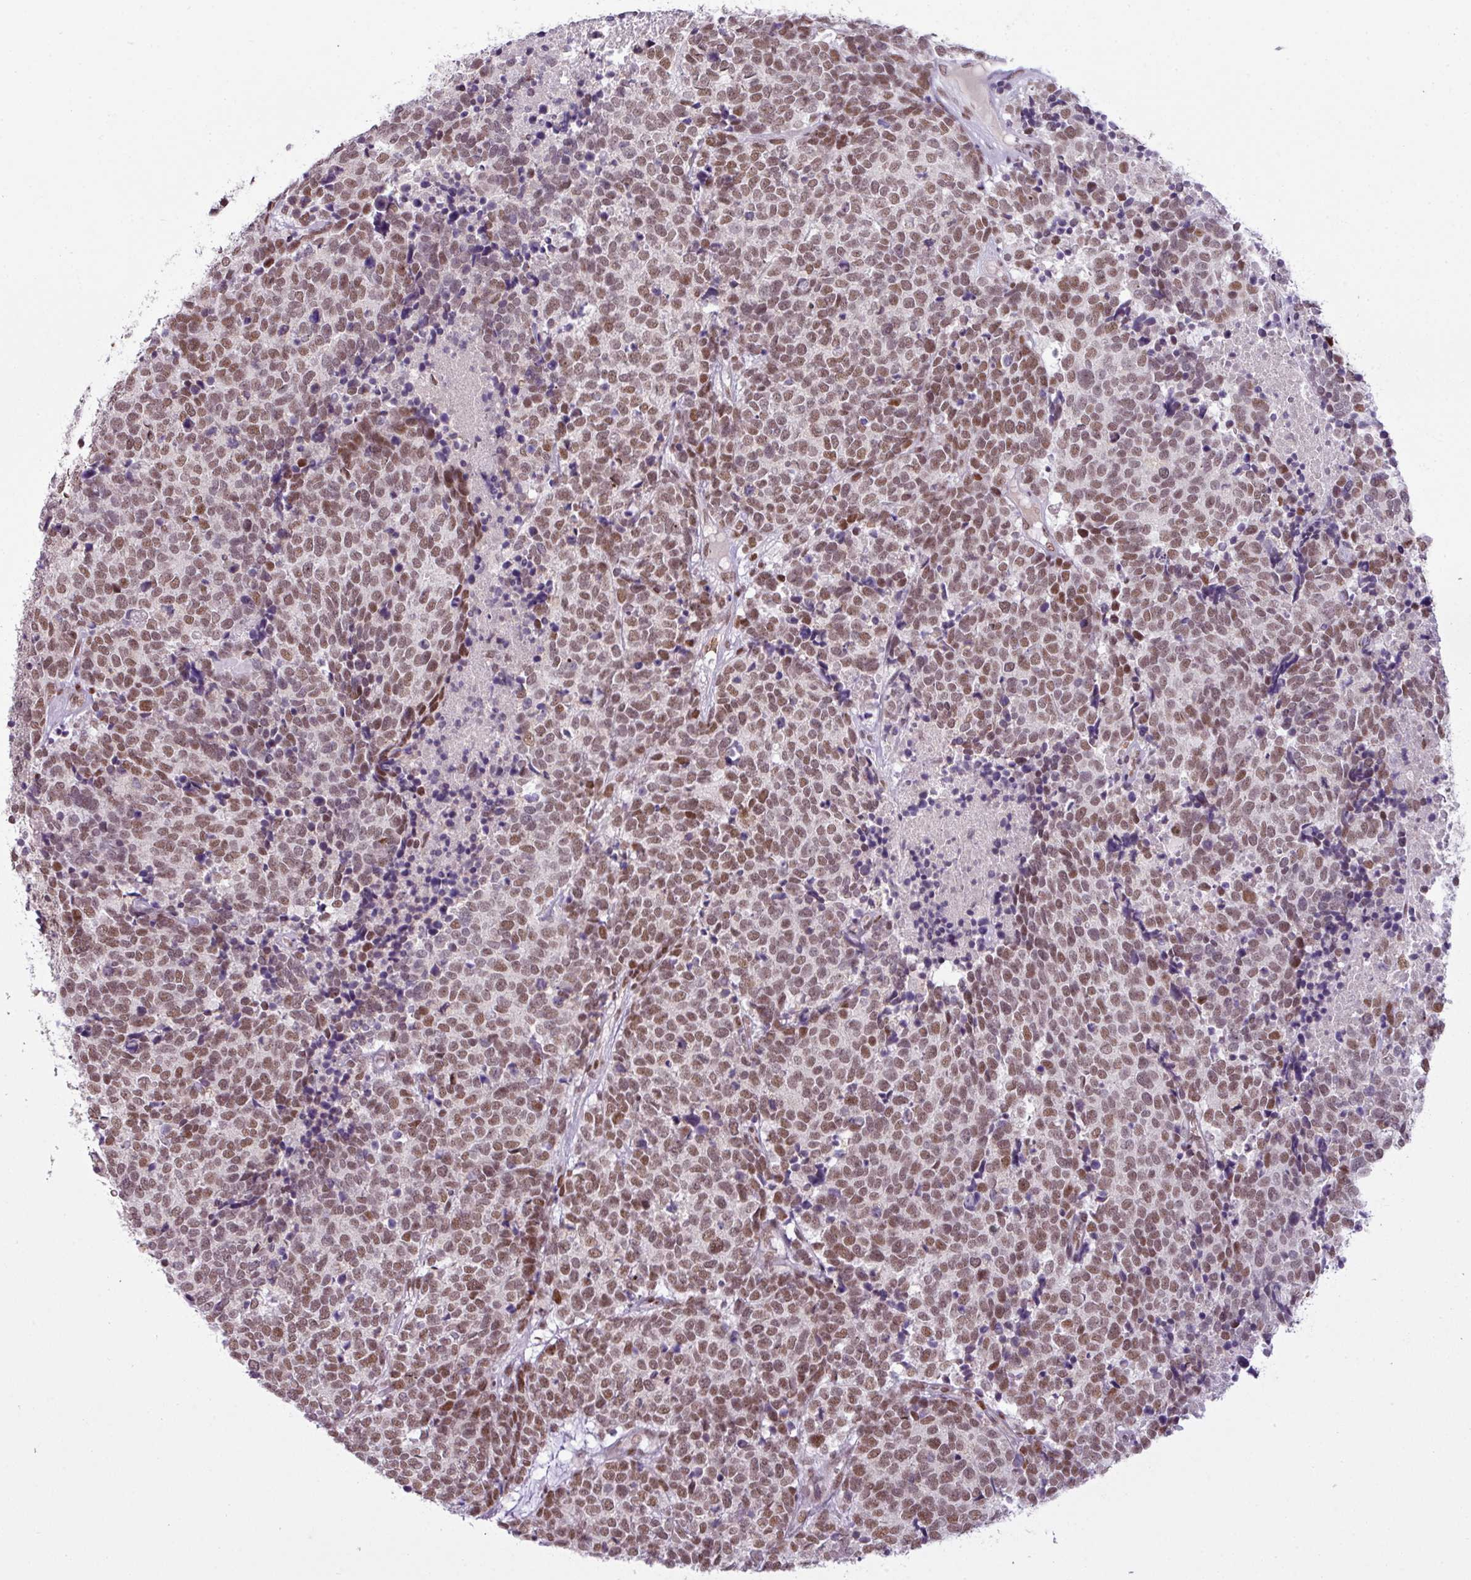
{"staining": {"intensity": "moderate", "quantity": ">75%", "location": "nuclear"}, "tissue": "carcinoid", "cell_type": "Tumor cells", "image_type": "cancer", "snomed": [{"axis": "morphology", "description": "Carcinoid, malignant, NOS"}, {"axis": "topography", "description": "Skin"}], "caption": "This histopathology image shows IHC staining of carcinoid (malignant), with medium moderate nuclear staining in about >75% of tumor cells.", "gene": "PRDM5", "patient": {"sex": "female", "age": 79}}